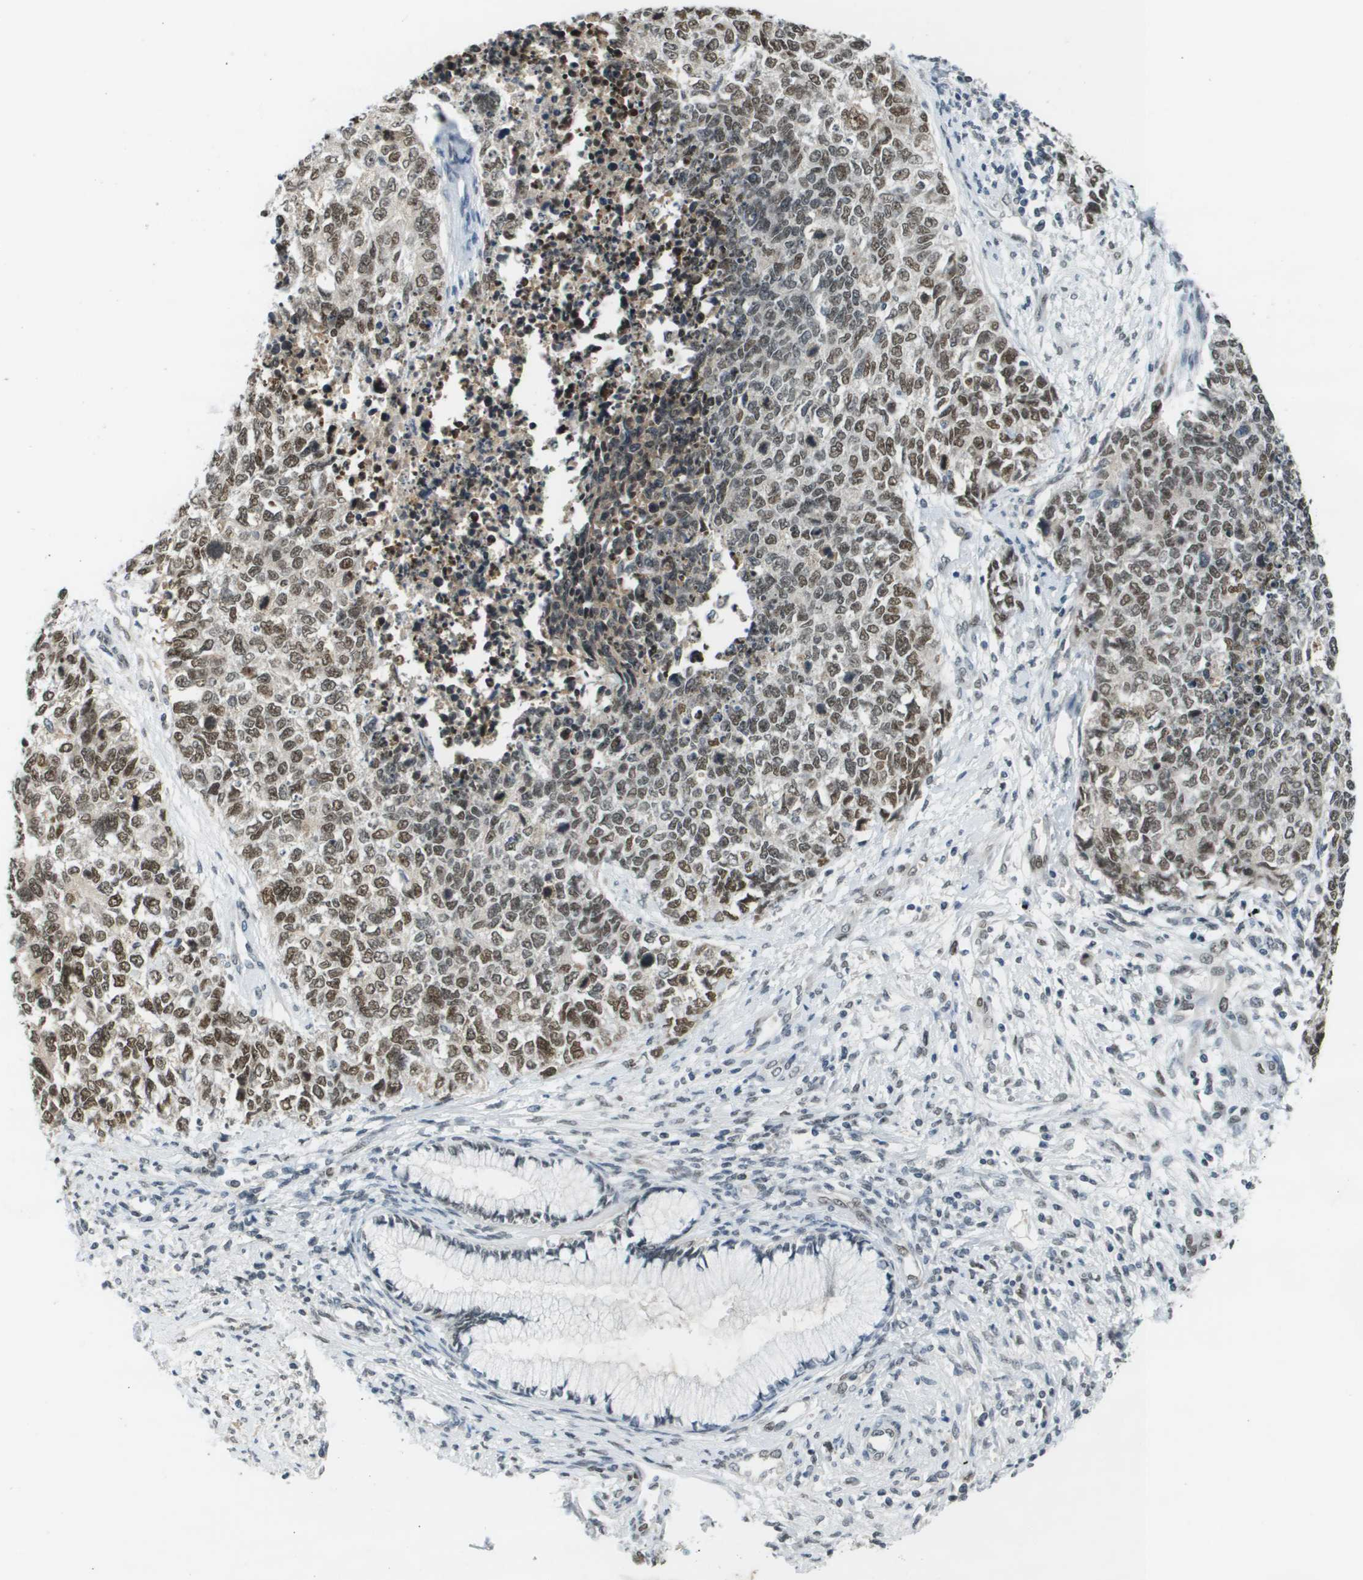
{"staining": {"intensity": "moderate", "quantity": ">75%", "location": "nuclear"}, "tissue": "cervical cancer", "cell_type": "Tumor cells", "image_type": "cancer", "snomed": [{"axis": "morphology", "description": "Squamous cell carcinoma, NOS"}, {"axis": "topography", "description": "Cervix"}], "caption": "Cervical cancer (squamous cell carcinoma) was stained to show a protein in brown. There is medium levels of moderate nuclear staining in about >75% of tumor cells.", "gene": "CBX5", "patient": {"sex": "female", "age": 63}}